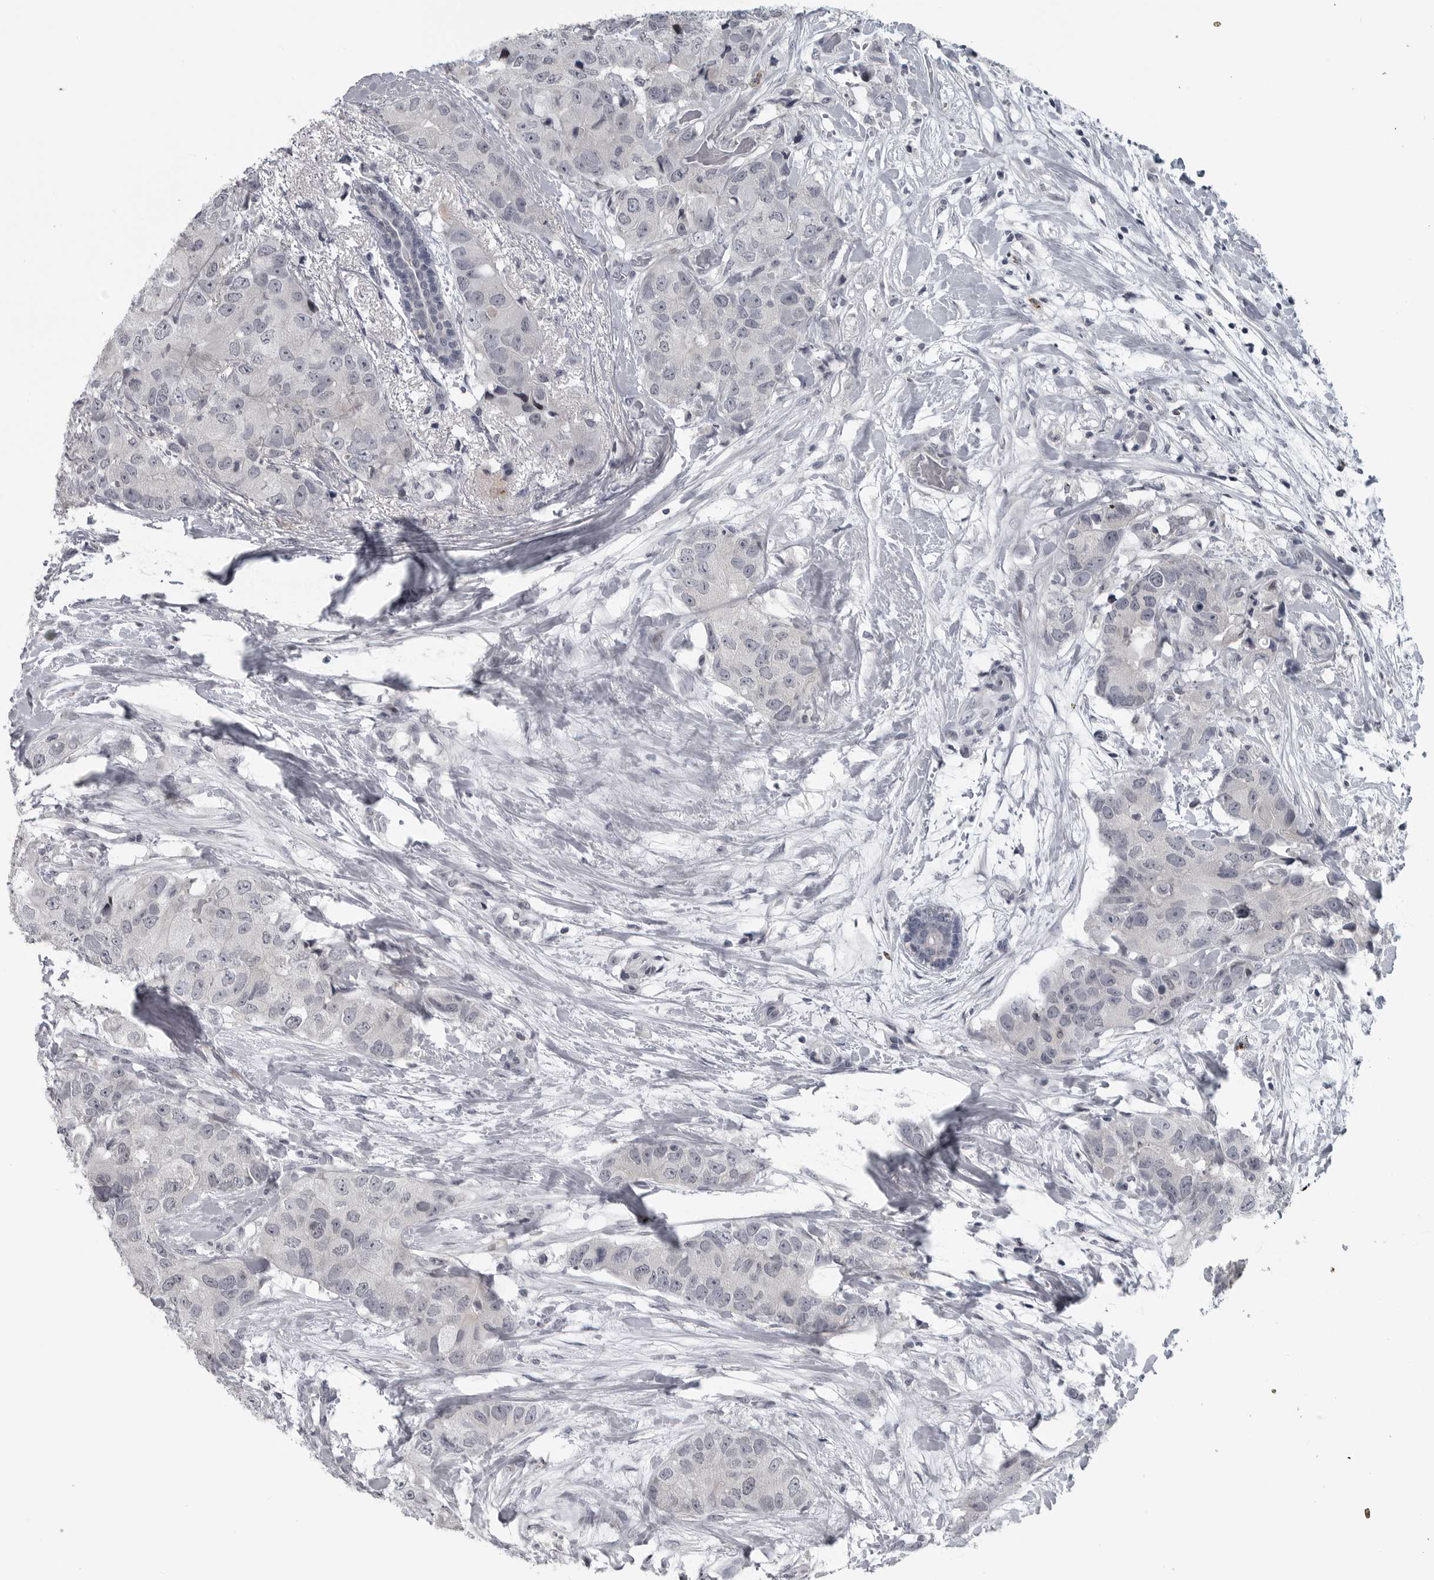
{"staining": {"intensity": "negative", "quantity": "none", "location": "none"}, "tissue": "breast cancer", "cell_type": "Tumor cells", "image_type": "cancer", "snomed": [{"axis": "morphology", "description": "Duct carcinoma"}, {"axis": "topography", "description": "Breast"}], "caption": "The immunohistochemistry (IHC) histopathology image has no significant positivity in tumor cells of breast cancer (intraductal carcinoma) tissue.", "gene": "LYSMD1", "patient": {"sex": "female", "age": 62}}